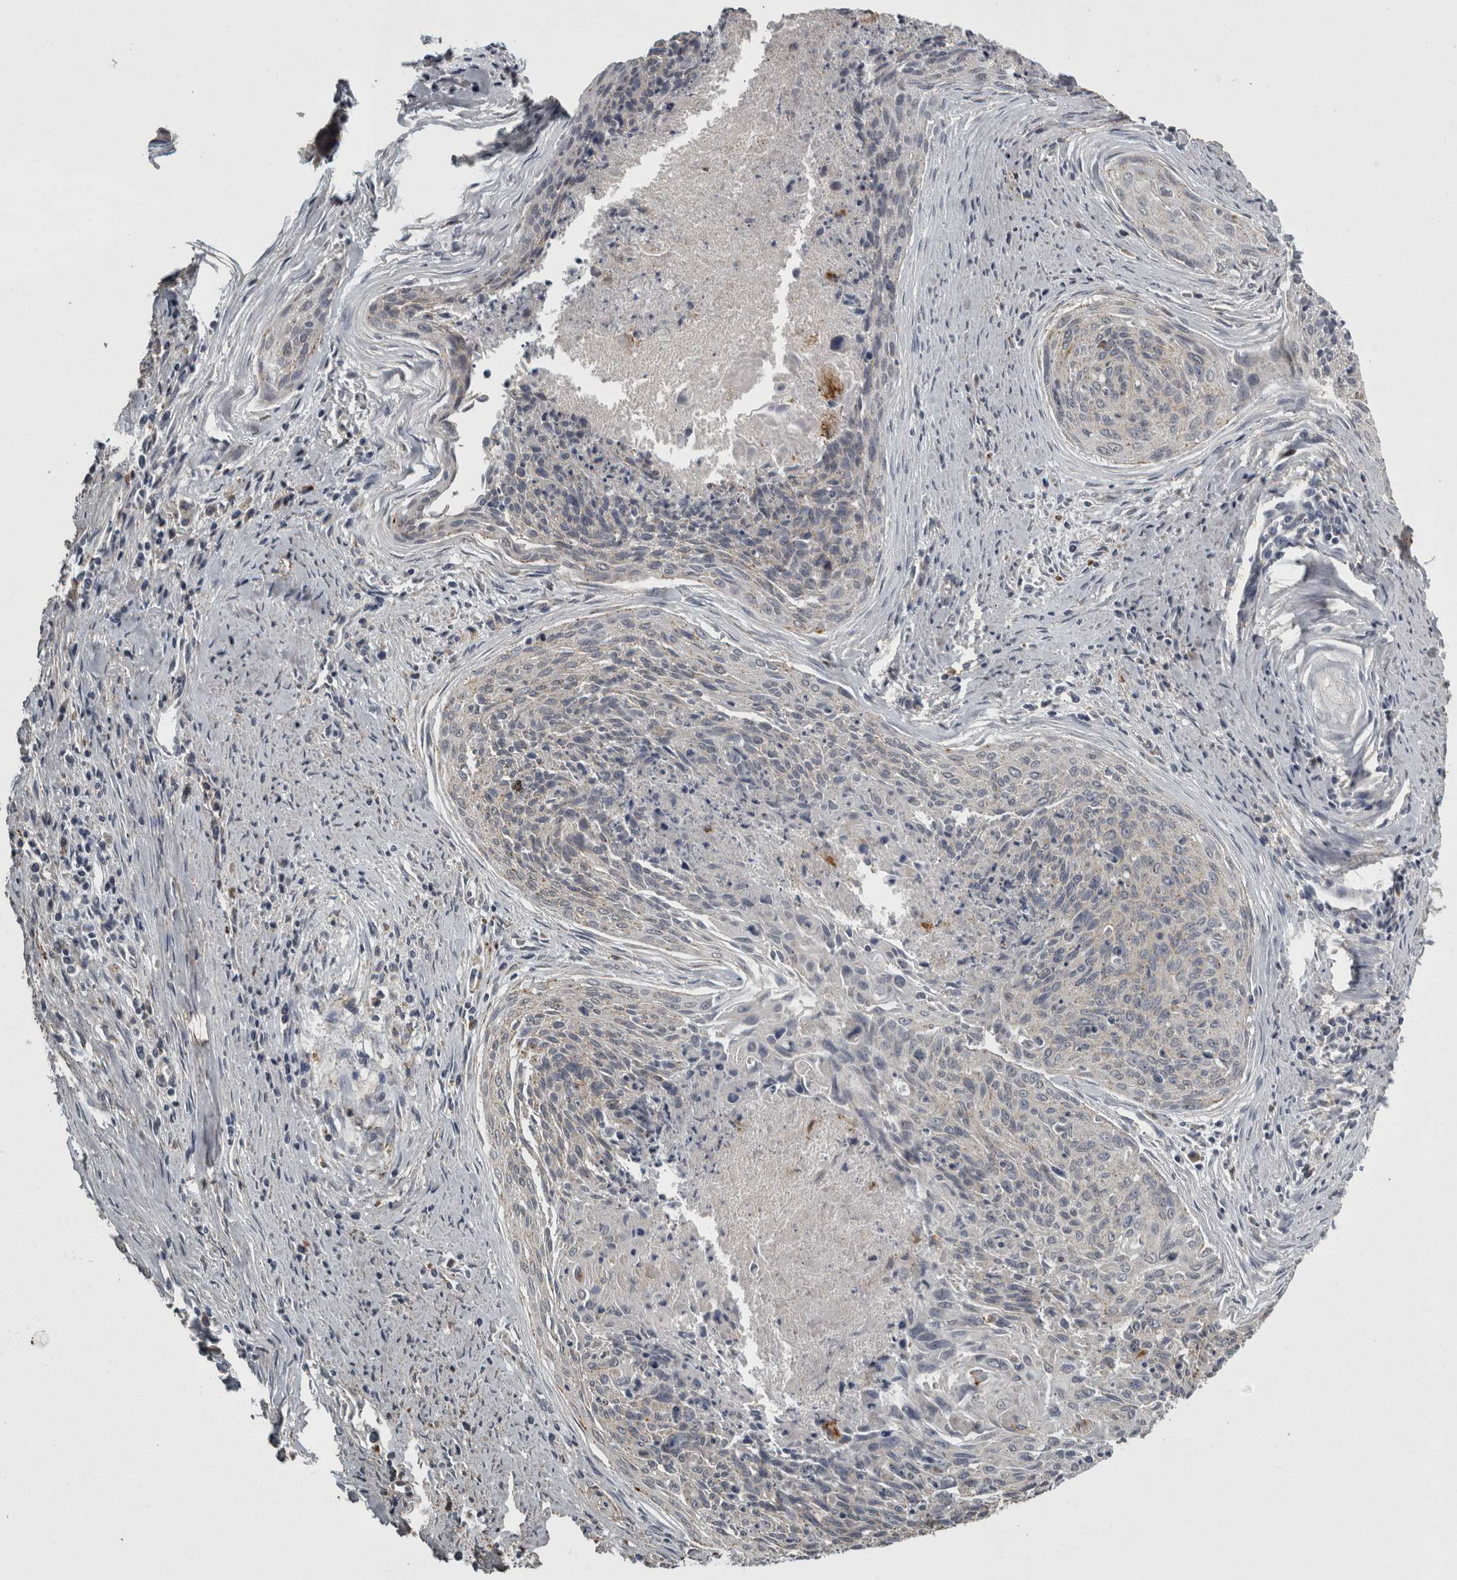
{"staining": {"intensity": "negative", "quantity": "none", "location": "none"}, "tissue": "cervical cancer", "cell_type": "Tumor cells", "image_type": "cancer", "snomed": [{"axis": "morphology", "description": "Squamous cell carcinoma, NOS"}, {"axis": "topography", "description": "Cervix"}], "caption": "Micrograph shows no protein expression in tumor cells of cervical cancer tissue. (DAB IHC visualized using brightfield microscopy, high magnification).", "gene": "FRK", "patient": {"sex": "female", "age": 55}}